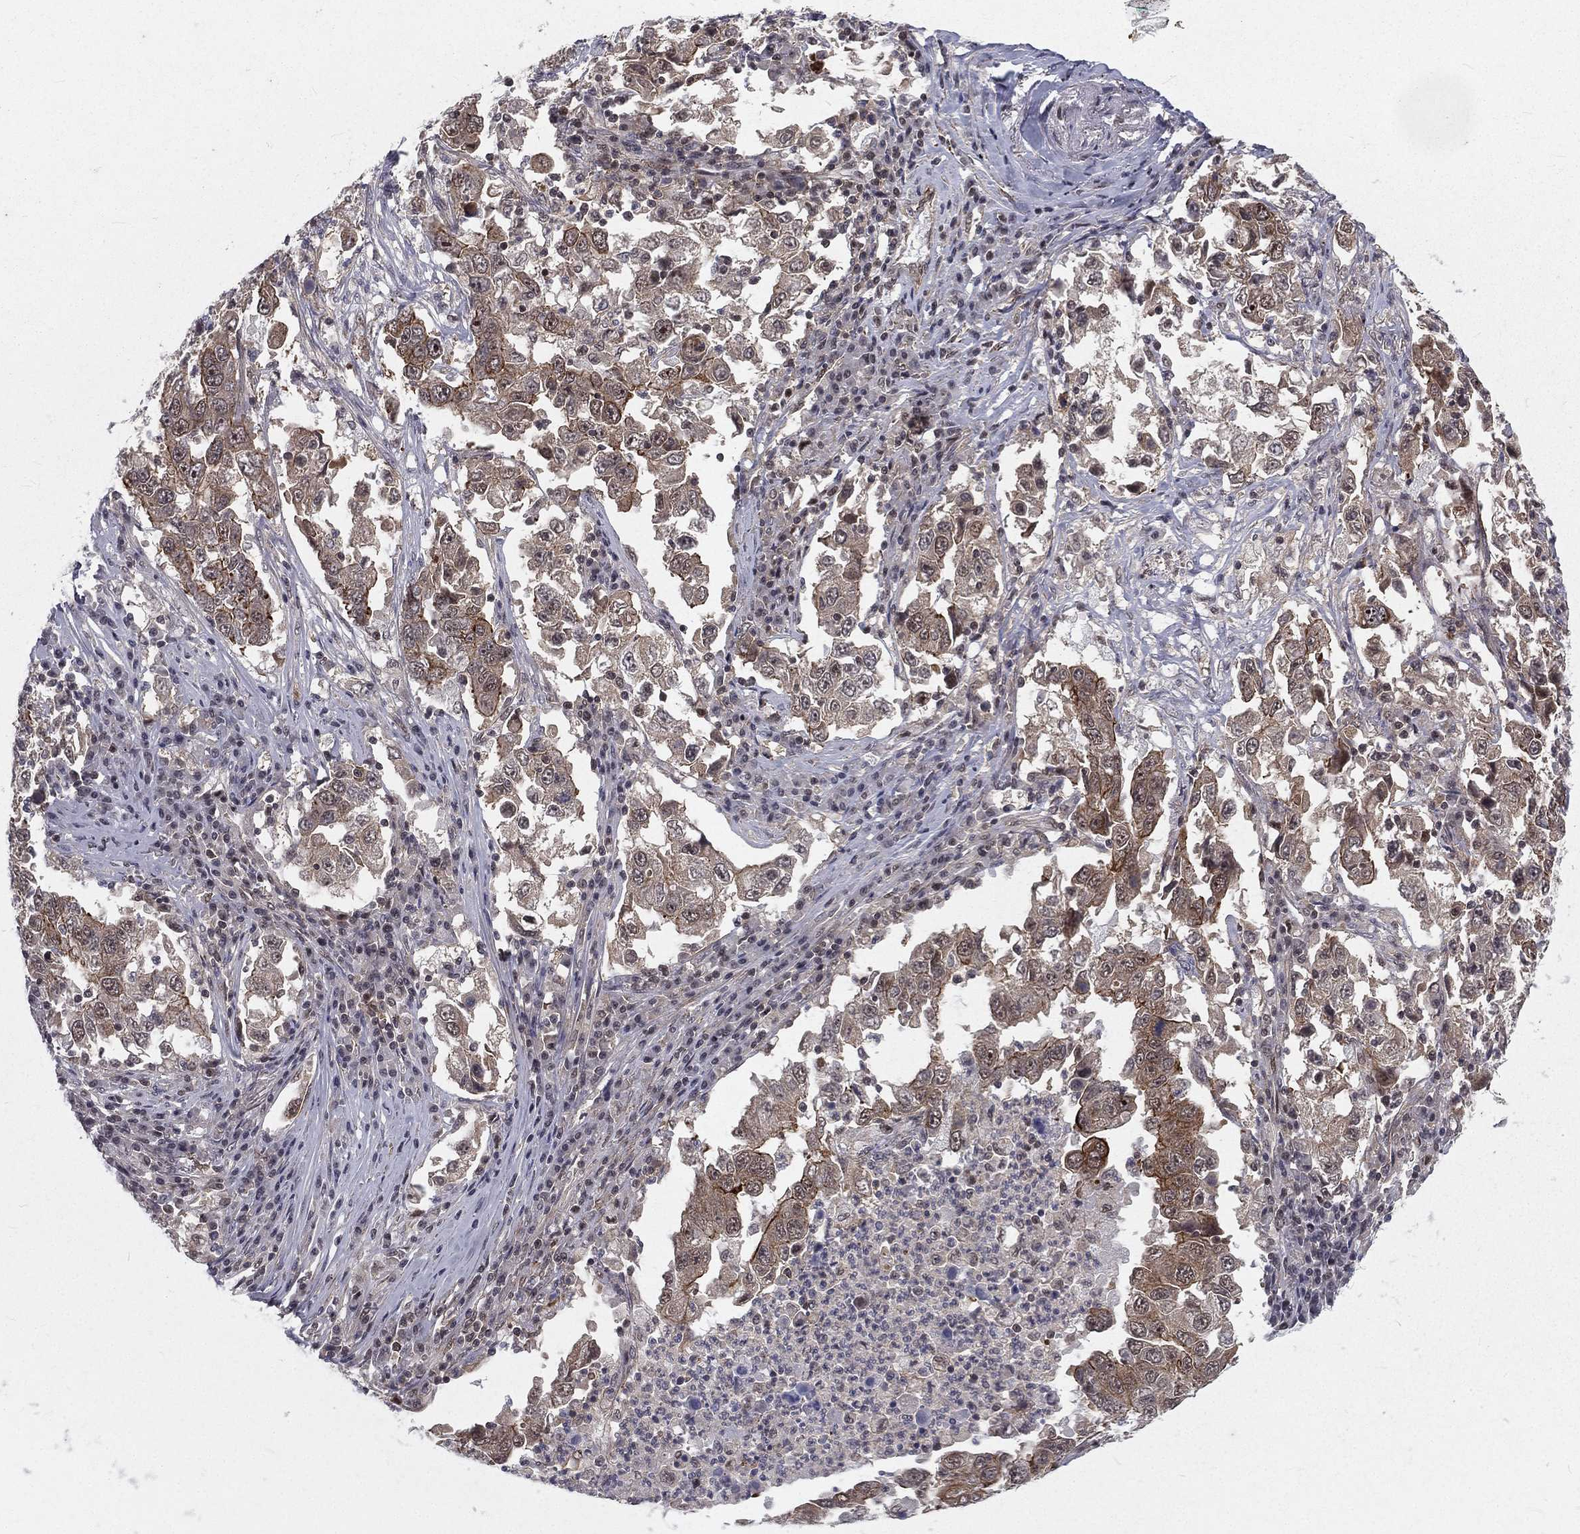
{"staining": {"intensity": "moderate", "quantity": ">75%", "location": "cytoplasmic/membranous"}, "tissue": "lung cancer", "cell_type": "Tumor cells", "image_type": "cancer", "snomed": [{"axis": "morphology", "description": "Adenocarcinoma, NOS"}, {"axis": "topography", "description": "Lung"}], "caption": "IHC image of human lung cancer stained for a protein (brown), which shows medium levels of moderate cytoplasmic/membranous expression in approximately >75% of tumor cells.", "gene": "MORC2", "patient": {"sex": "male", "age": 73}}